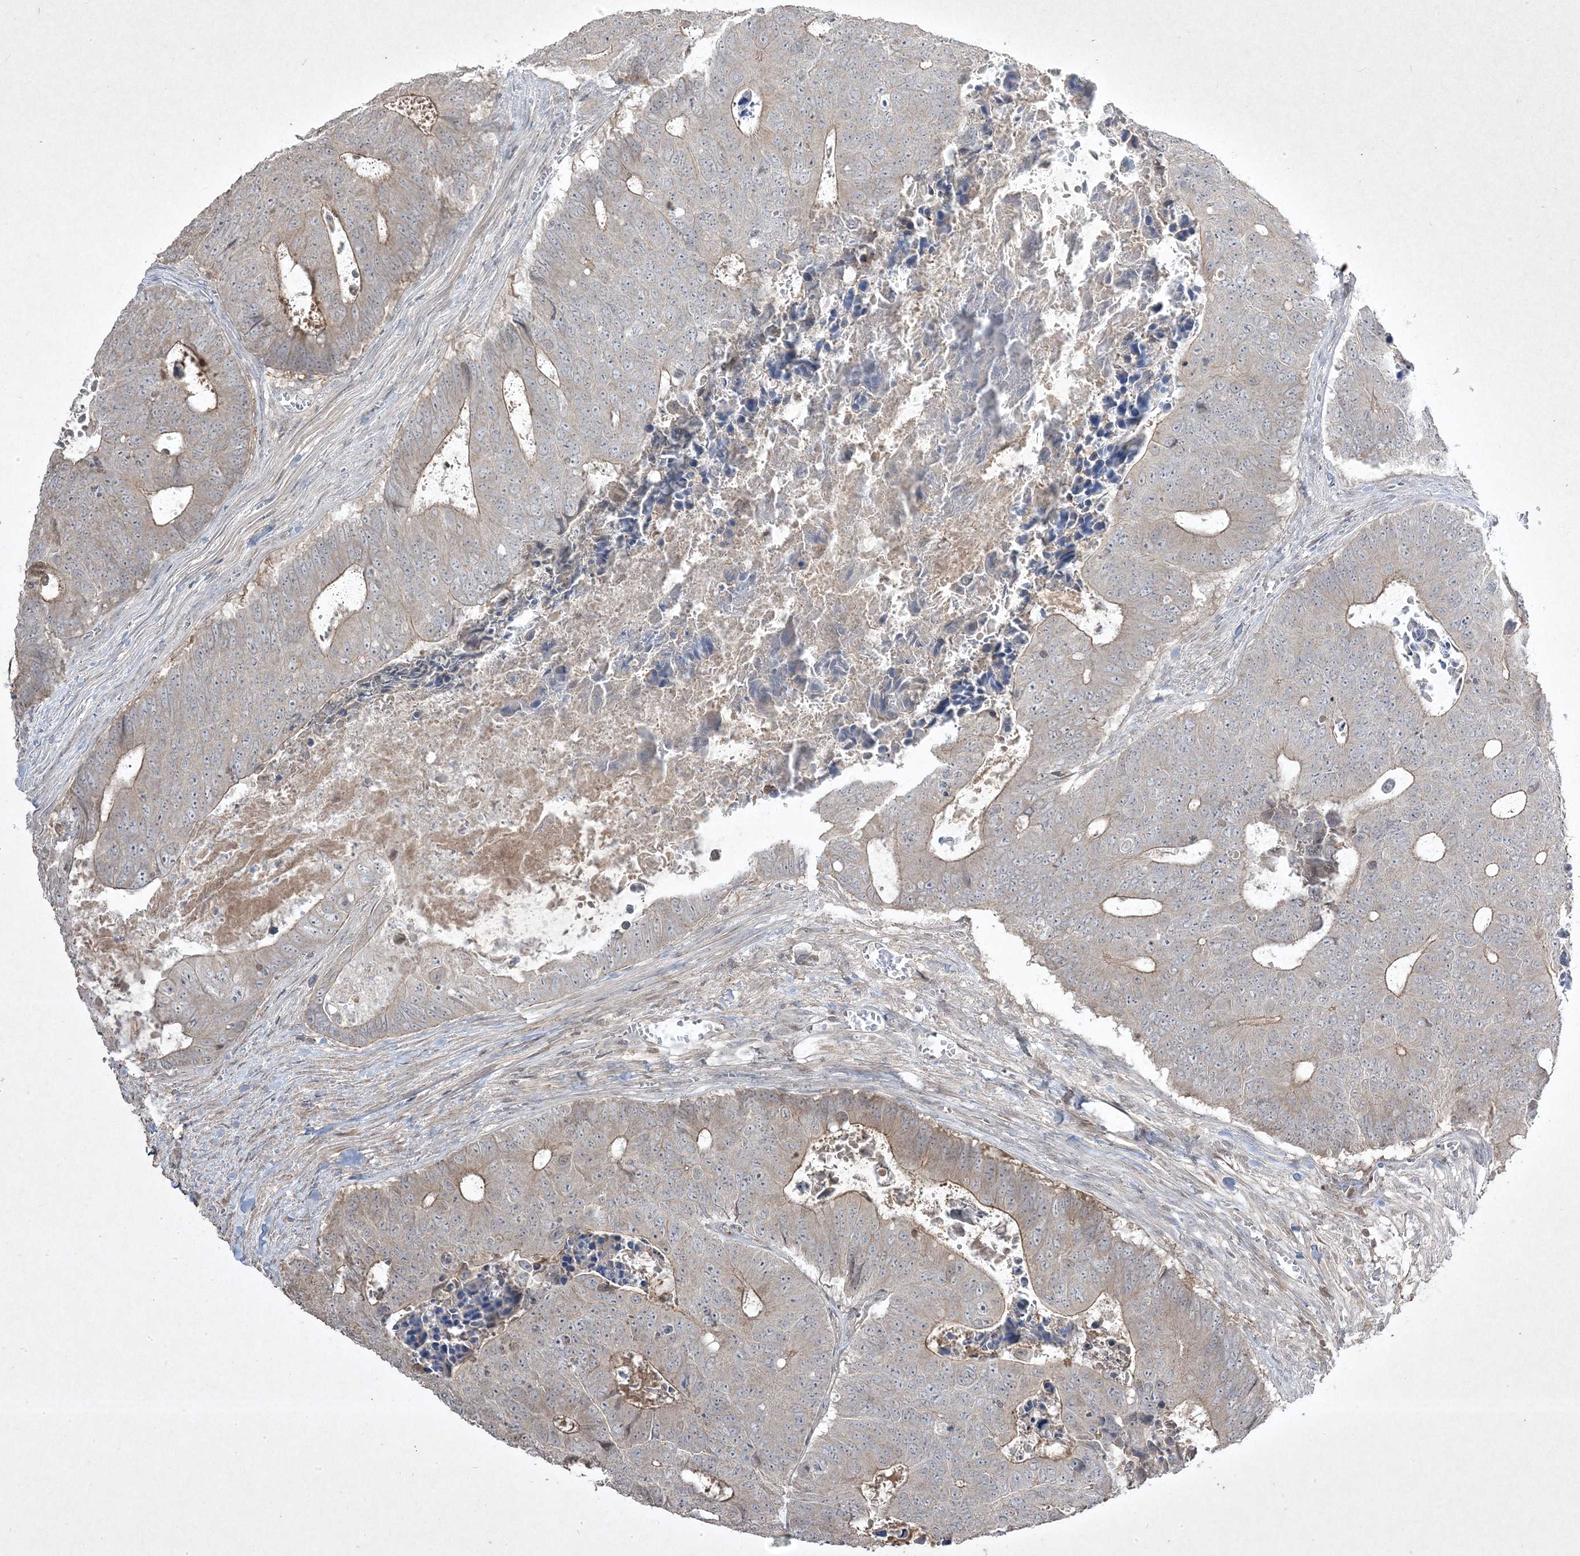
{"staining": {"intensity": "weak", "quantity": "<25%", "location": "cytoplasmic/membranous"}, "tissue": "colorectal cancer", "cell_type": "Tumor cells", "image_type": "cancer", "snomed": [{"axis": "morphology", "description": "Adenocarcinoma, NOS"}, {"axis": "topography", "description": "Colon"}], "caption": "An immunohistochemistry histopathology image of colorectal cancer (adenocarcinoma) is shown. There is no staining in tumor cells of colorectal cancer (adenocarcinoma). (Brightfield microscopy of DAB (3,3'-diaminobenzidine) immunohistochemistry at high magnification).", "gene": "RGL4", "patient": {"sex": "male", "age": 87}}